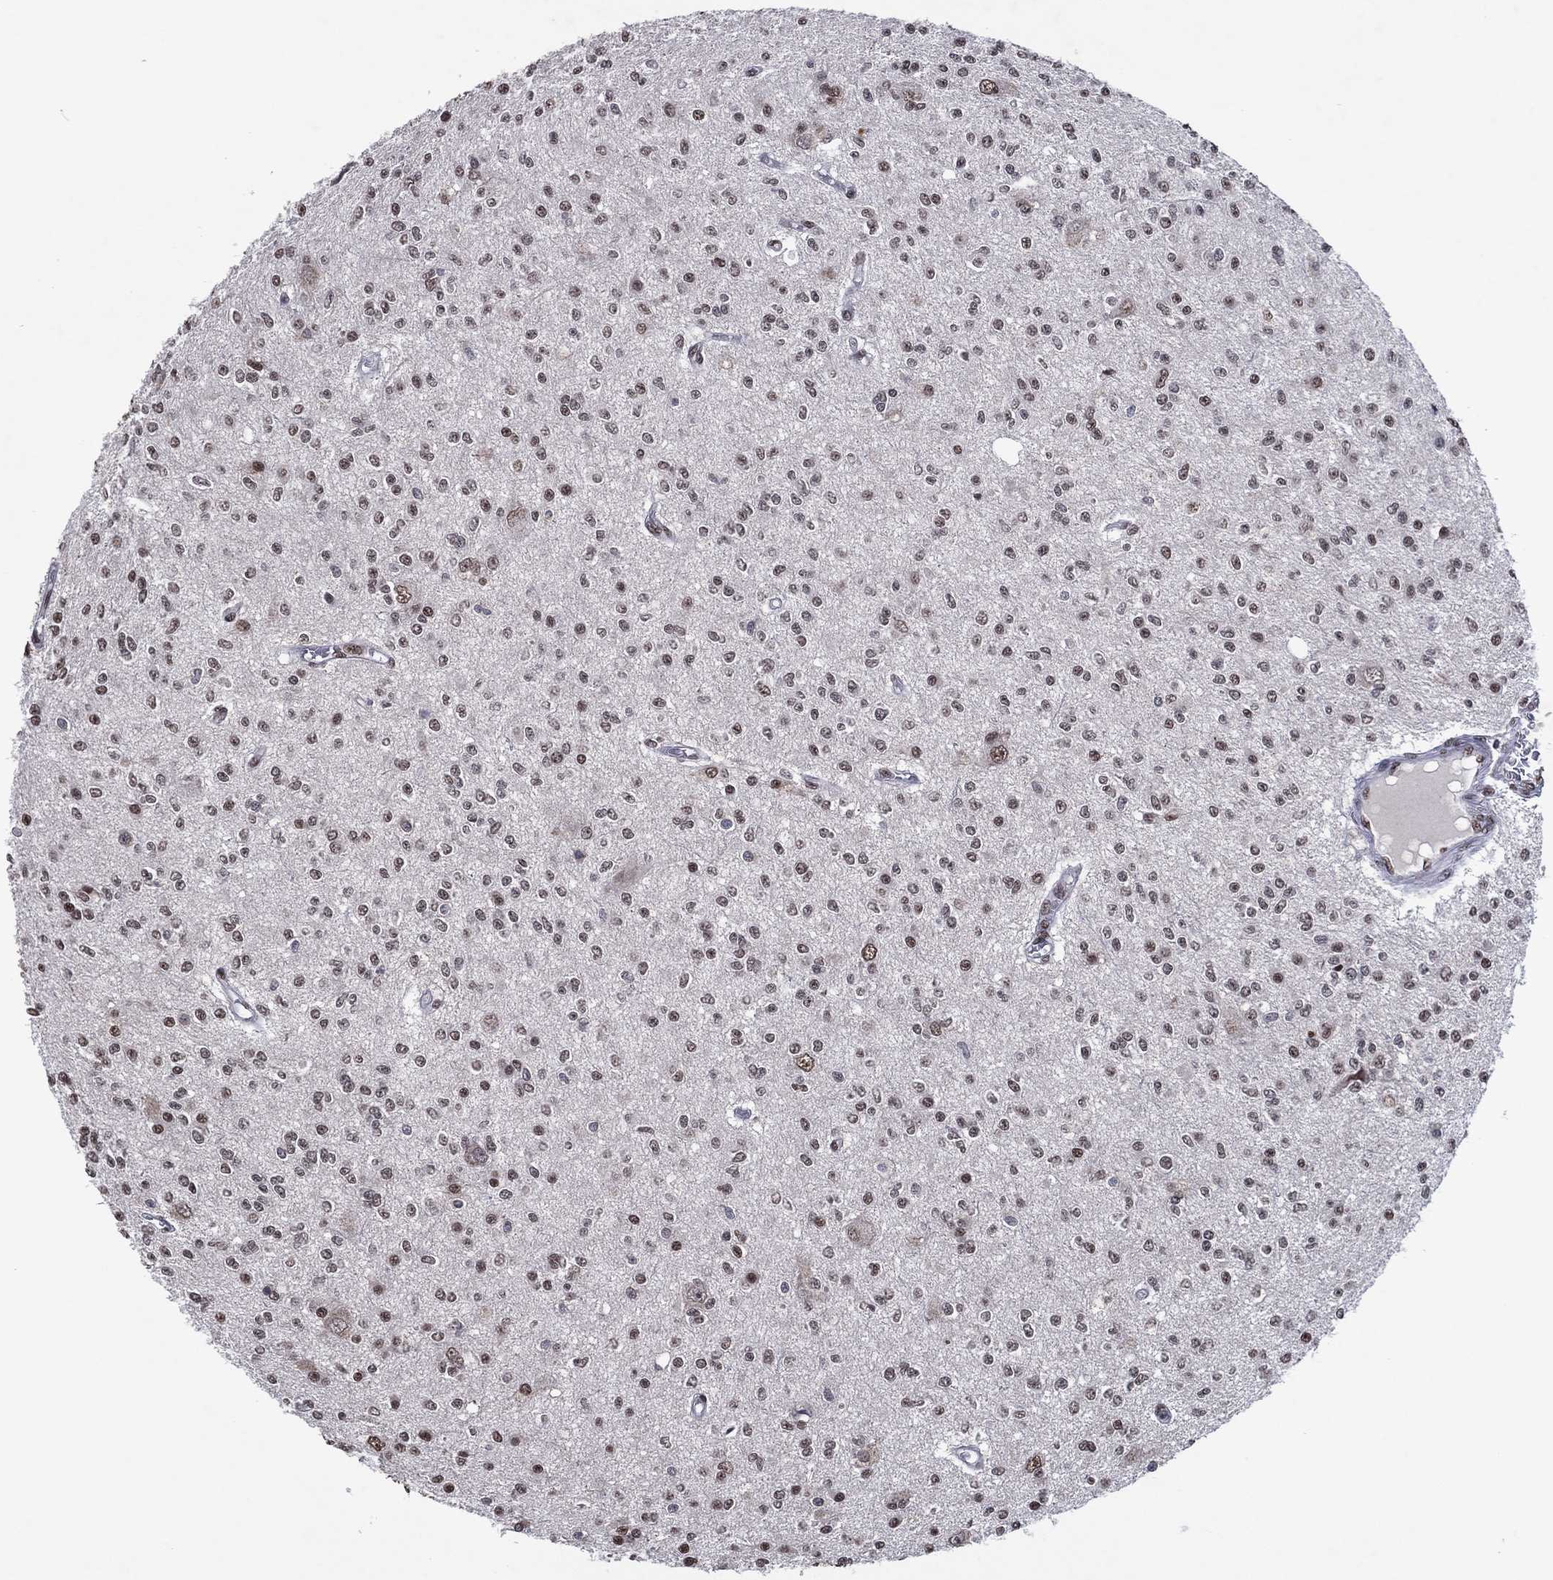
{"staining": {"intensity": "moderate", "quantity": ">75%", "location": "nuclear"}, "tissue": "glioma", "cell_type": "Tumor cells", "image_type": "cancer", "snomed": [{"axis": "morphology", "description": "Glioma, malignant, Low grade"}, {"axis": "topography", "description": "Brain"}], "caption": "This is a photomicrograph of immunohistochemistry staining of glioma, which shows moderate positivity in the nuclear of tumor cells.", "gene": "ZBTB42", "patient": {"sex": "male", "age": 67}}